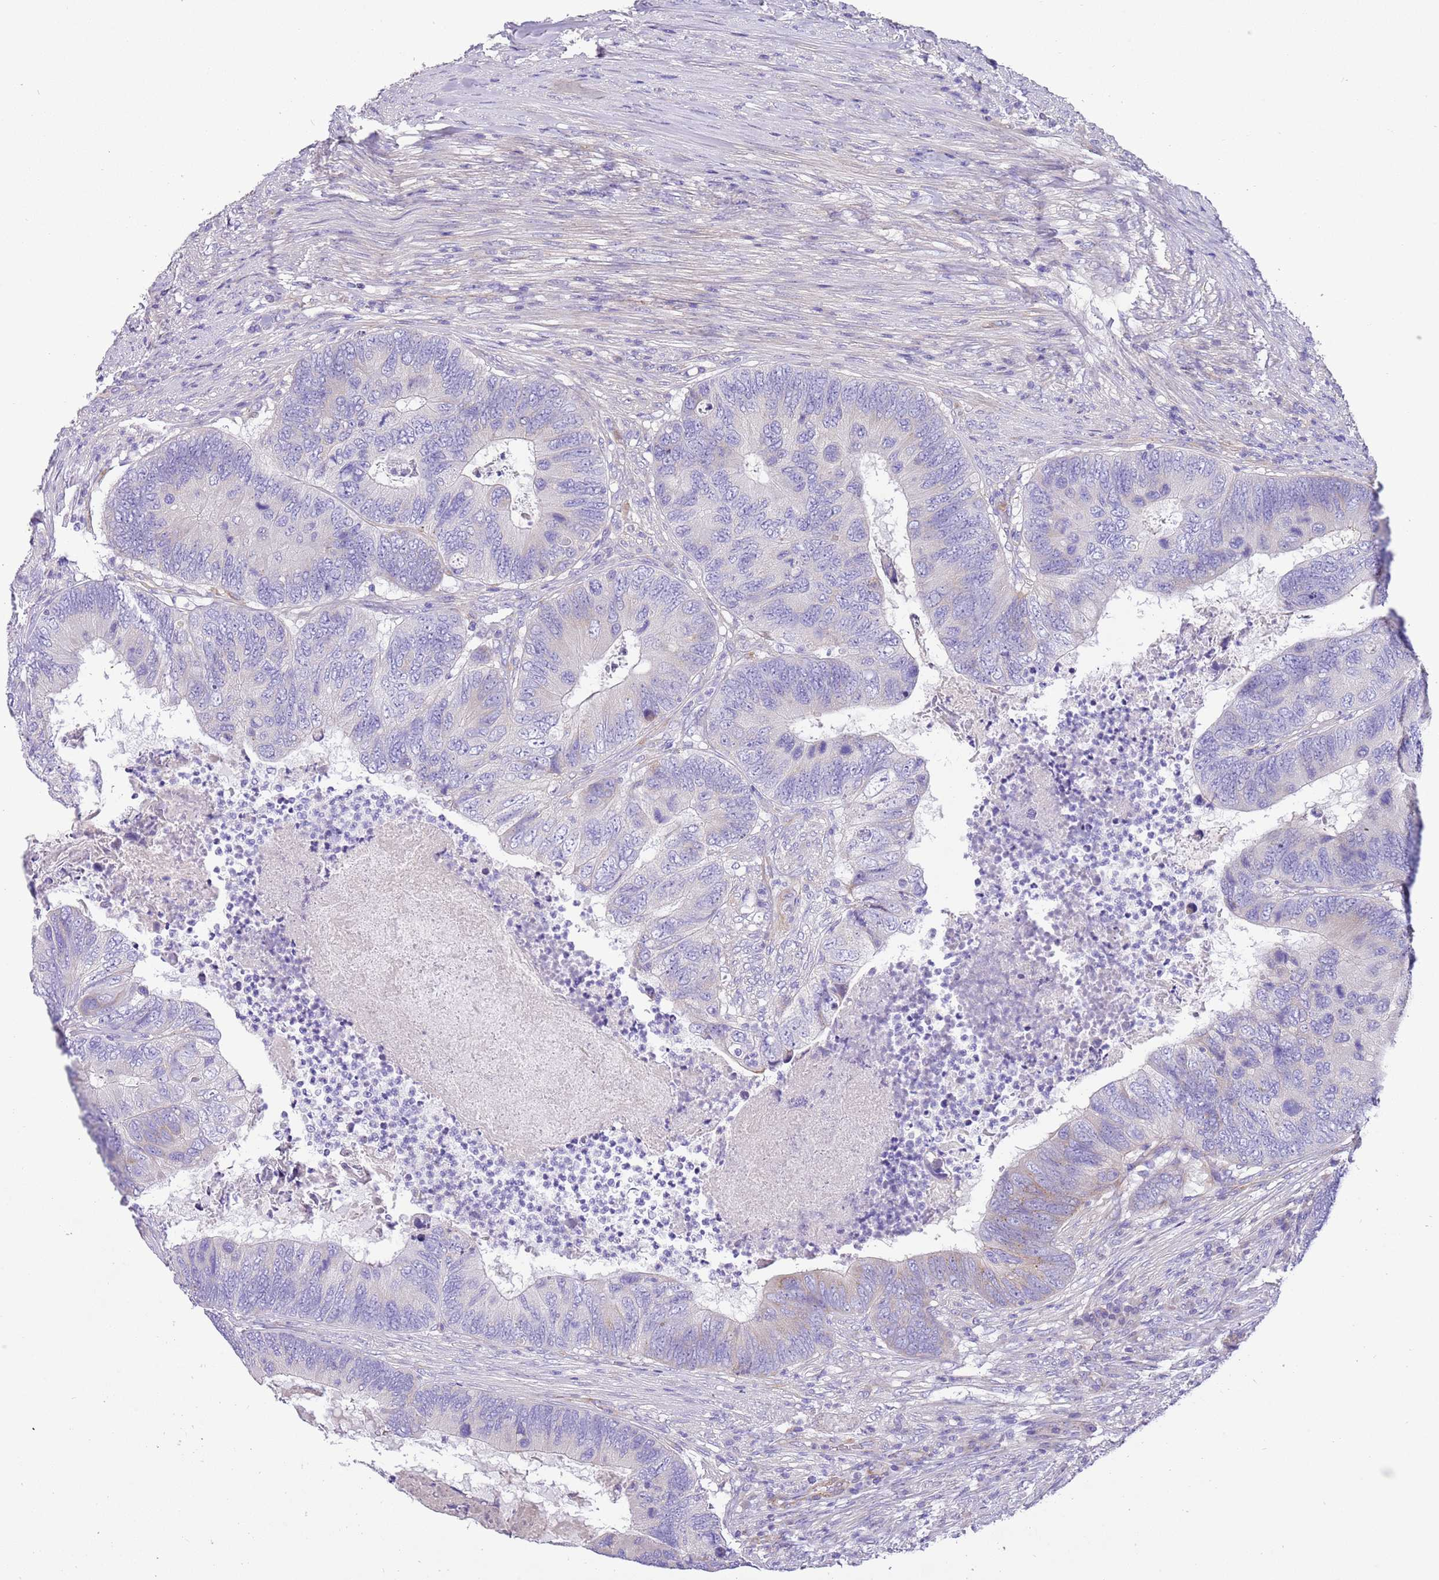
{"staining": {"intensity": "negative", "quantity": "none", "location": "none"}, "tissue": "colorectal cancer", "cell_type": "Tumor cells", "image_type": "cancer", "snomed": [{"axis": "morphology", "description": "Adenocarcinoma, NOS"}, {"axis": "topography", "description": "Colon"}], "caption": "IHC image of neoplastic tissue: human colorectal adenocarcinoma stained with DAB displays no significant protein positivity in tumor cells.", "gene": "SERINC3", "patient": {"sex": "female", "age": 67}}